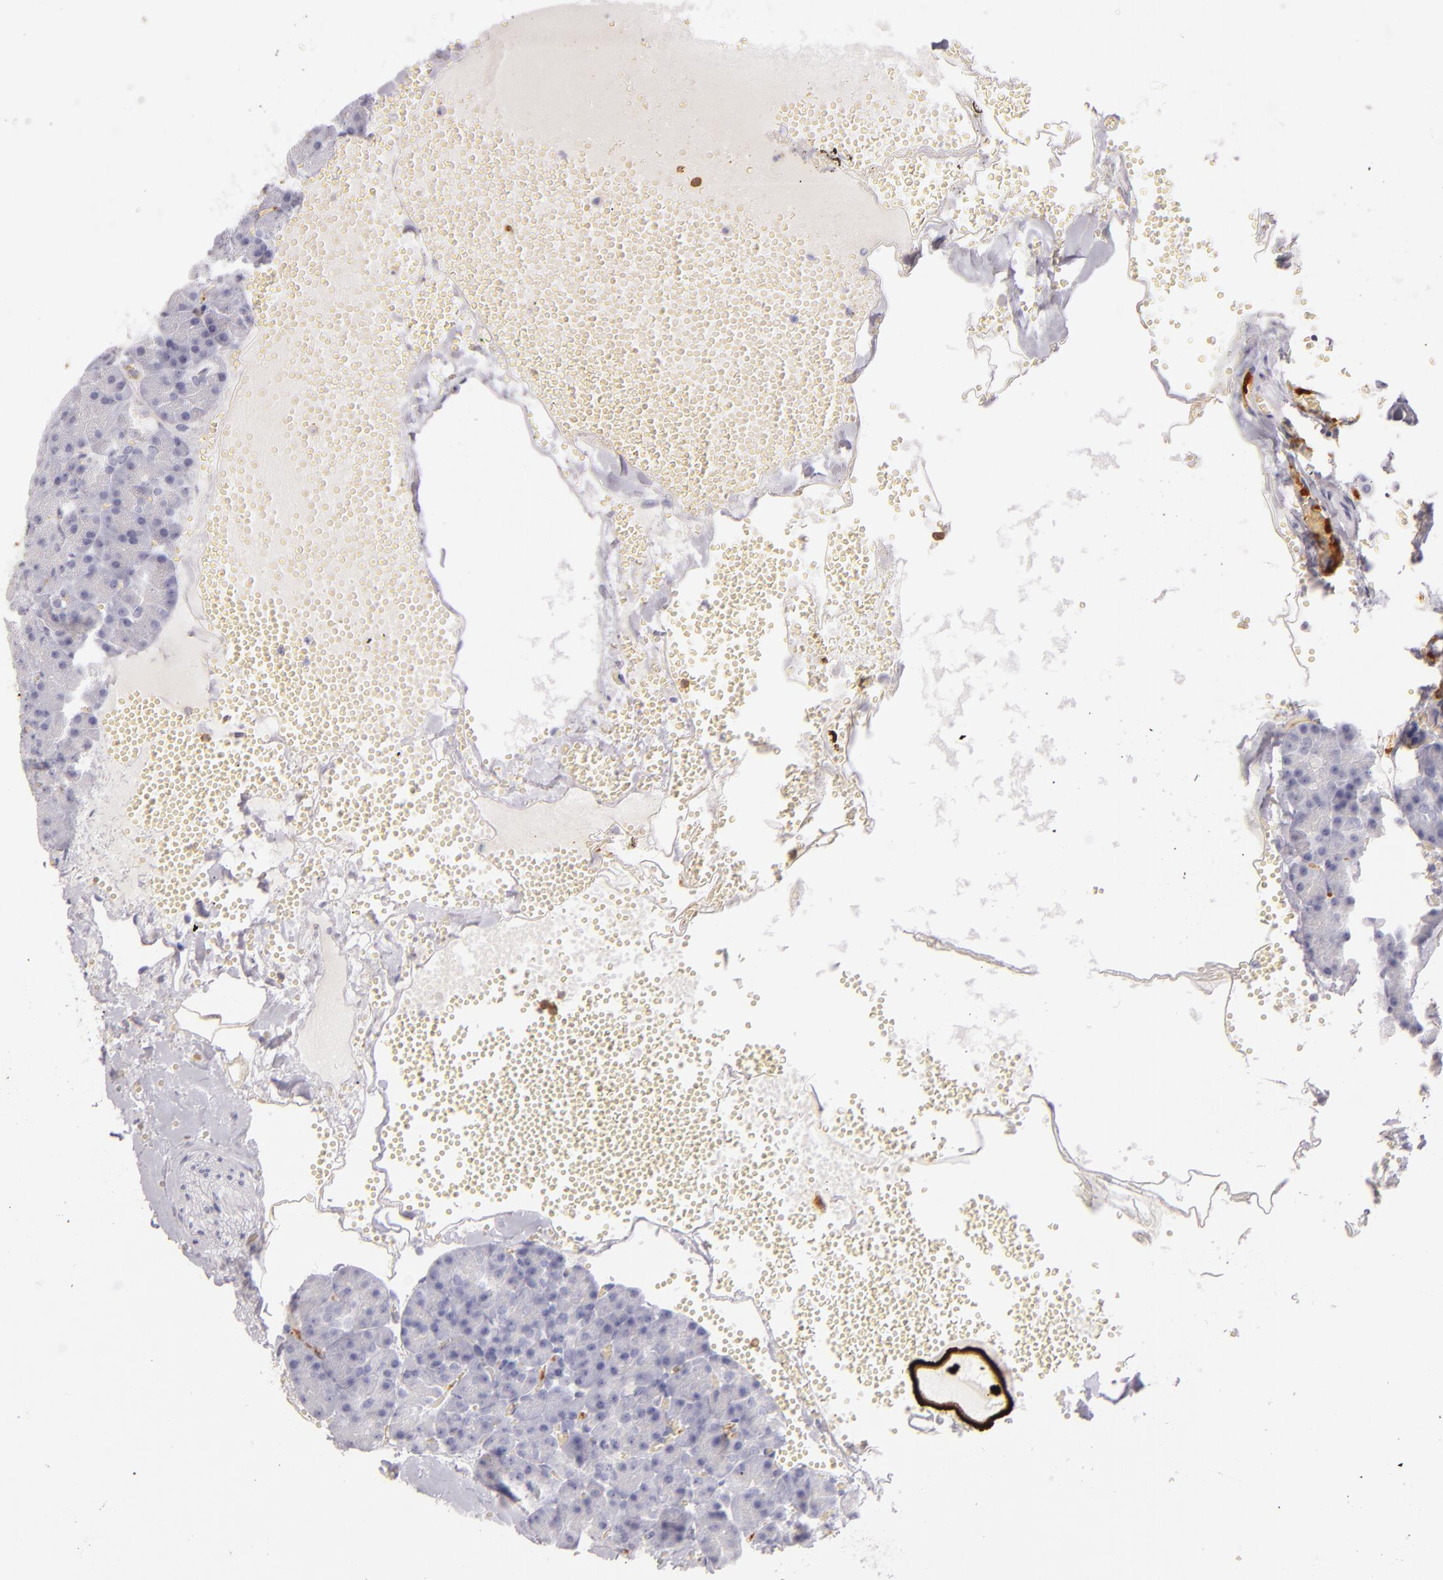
{"staining": {"intensity": "negative", "quantity": "none", "location": "none"}, "tissue": "pancreas", "cell_type": "Exocrine glandular cells", "image_type": "normal", "snomed": [{"axis": "morphology", "description": "Normal tissue, NOS"}, {"axis": "topography", "description": "Pancreas"}], "caption": "Protein analysis of unremarkable pancreas demonstrates no significant staining in exocrine glandular cells.", "gene": "LAT", "patient": {"sex": "female", "age": 35}}